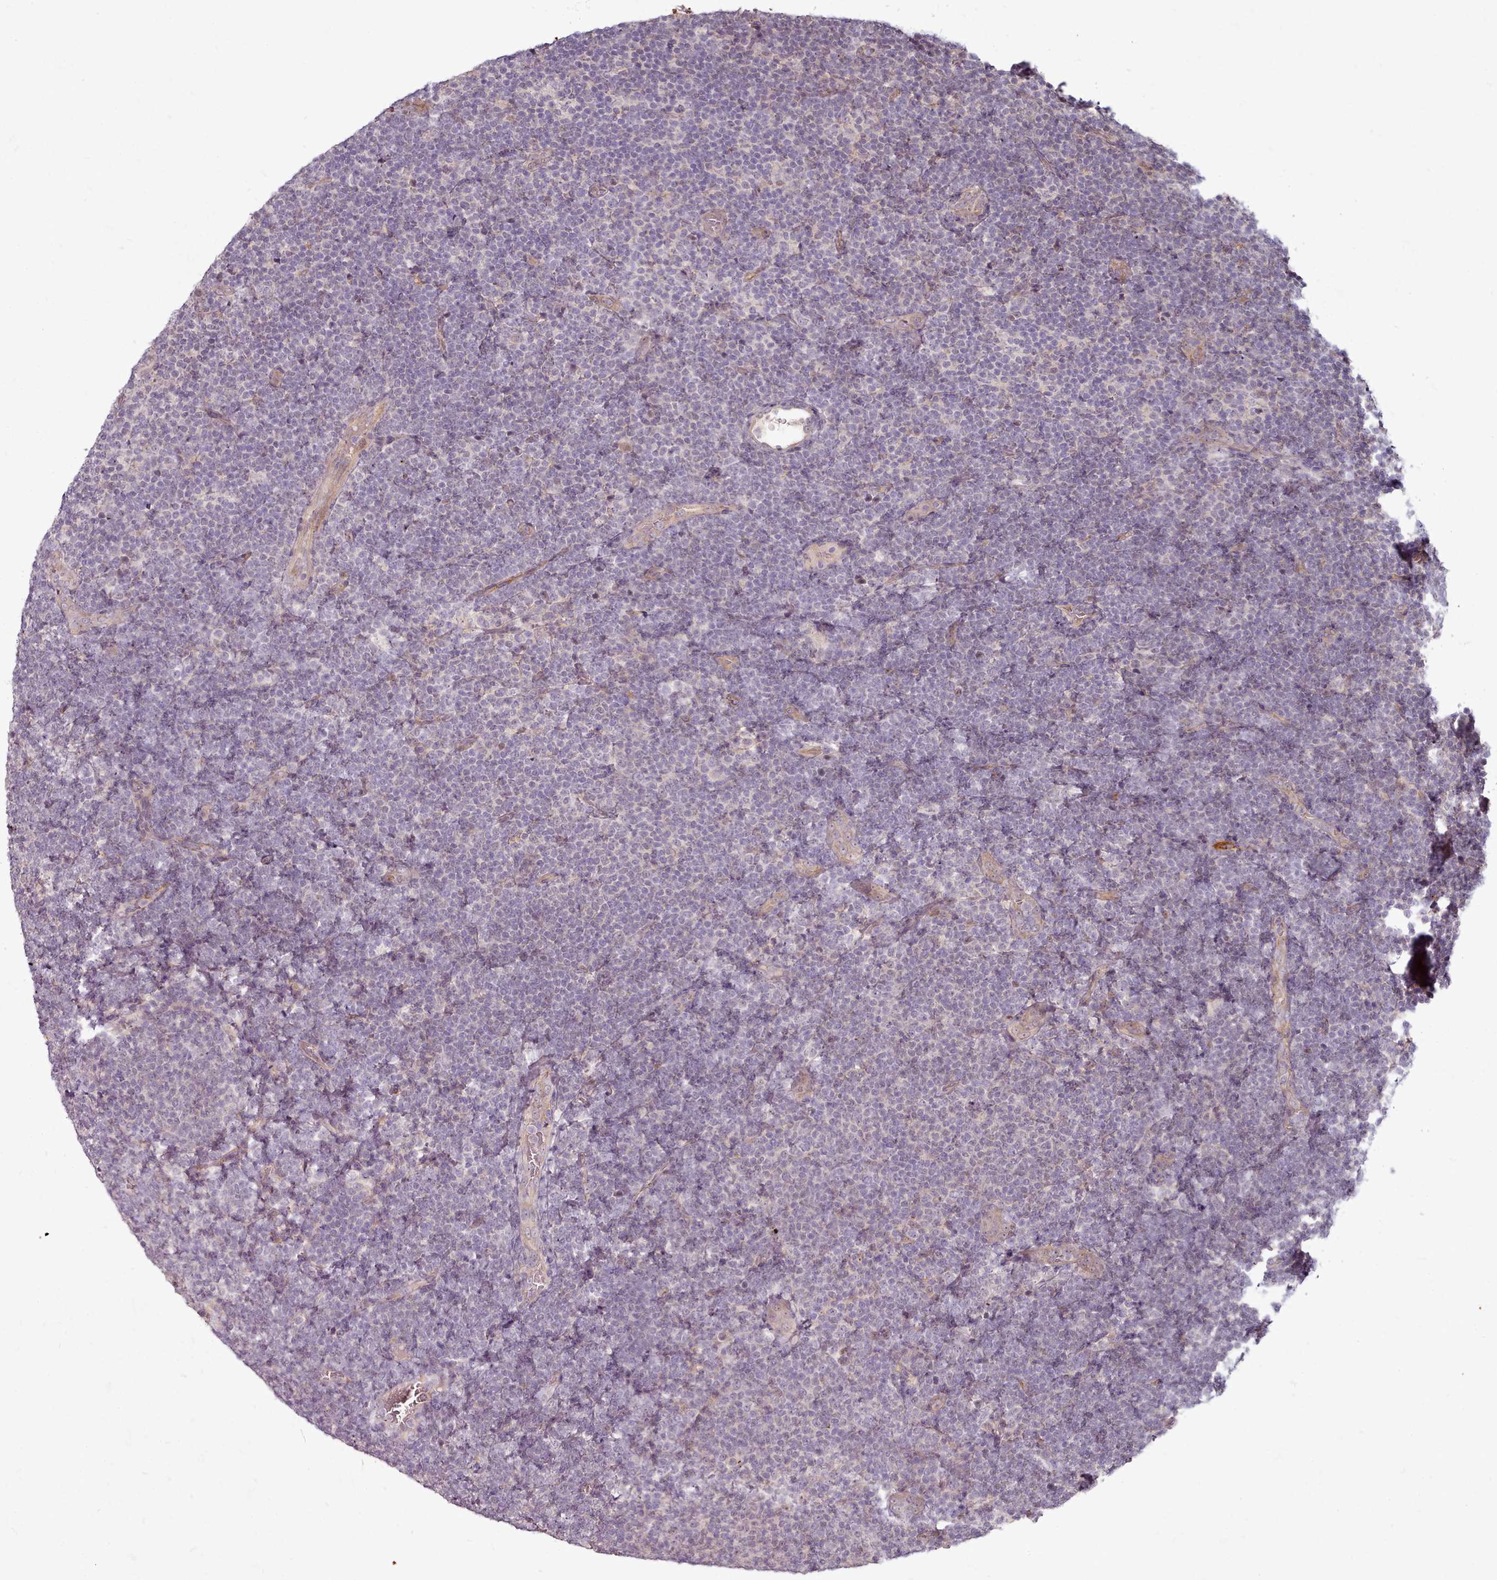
{"staining": {"intensity": "negative", "quantity": "none", "location": "none"}, "tissue": "lymphoma", "cell_type": "Tumor cells", "image_type": "cancer", "snomed": [{"axis": "morphology", "description": "Malignant lymphoma, non-Hodgkin's type, Low grade"}, {"axis": "topography", "description": "Lymph node"}], "caption": "Image shows no protein expression in tumor cells of lymphoma tissue.", "gene": "C1QTNF5", "patient": {"sex": "male", "age": 66}}